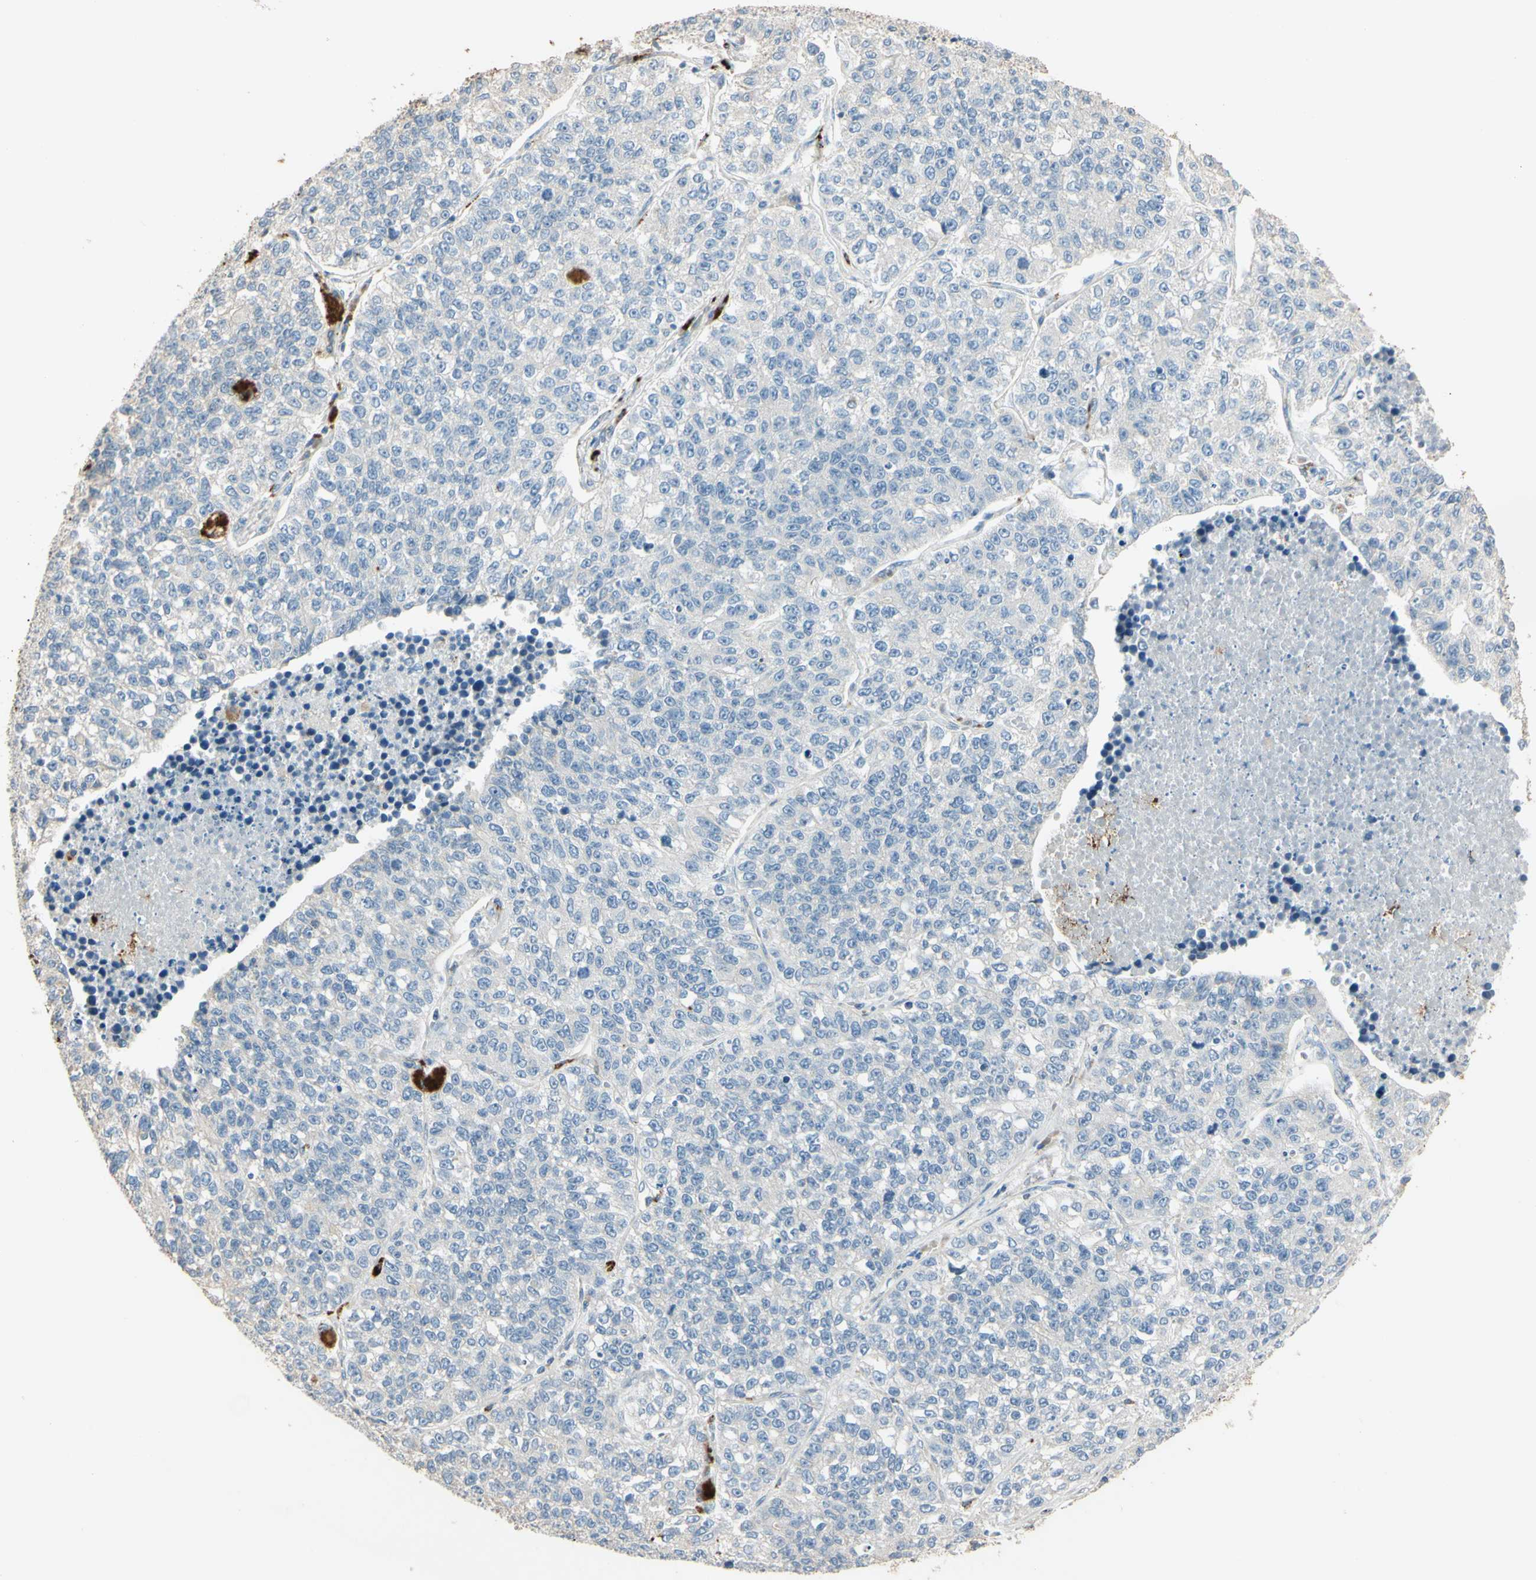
{"staining": {"intensity": "negative", "quantity": "none", "location": "none"}, "tissue": "lung cancer", "cell_type": "Tumor cells", "image_type": "cancer", "snomed": [{"axis": "morphology", "description": "Adenocarcinoma, NOS"}, {"axis": "topography", "description": "Lung"}], "caption": "Tumor cells are negative for protein expression in human adenocarcinoma (lung).", "gene": "ANGPTL1", "patient": {"sex": "male", "age": 49}}